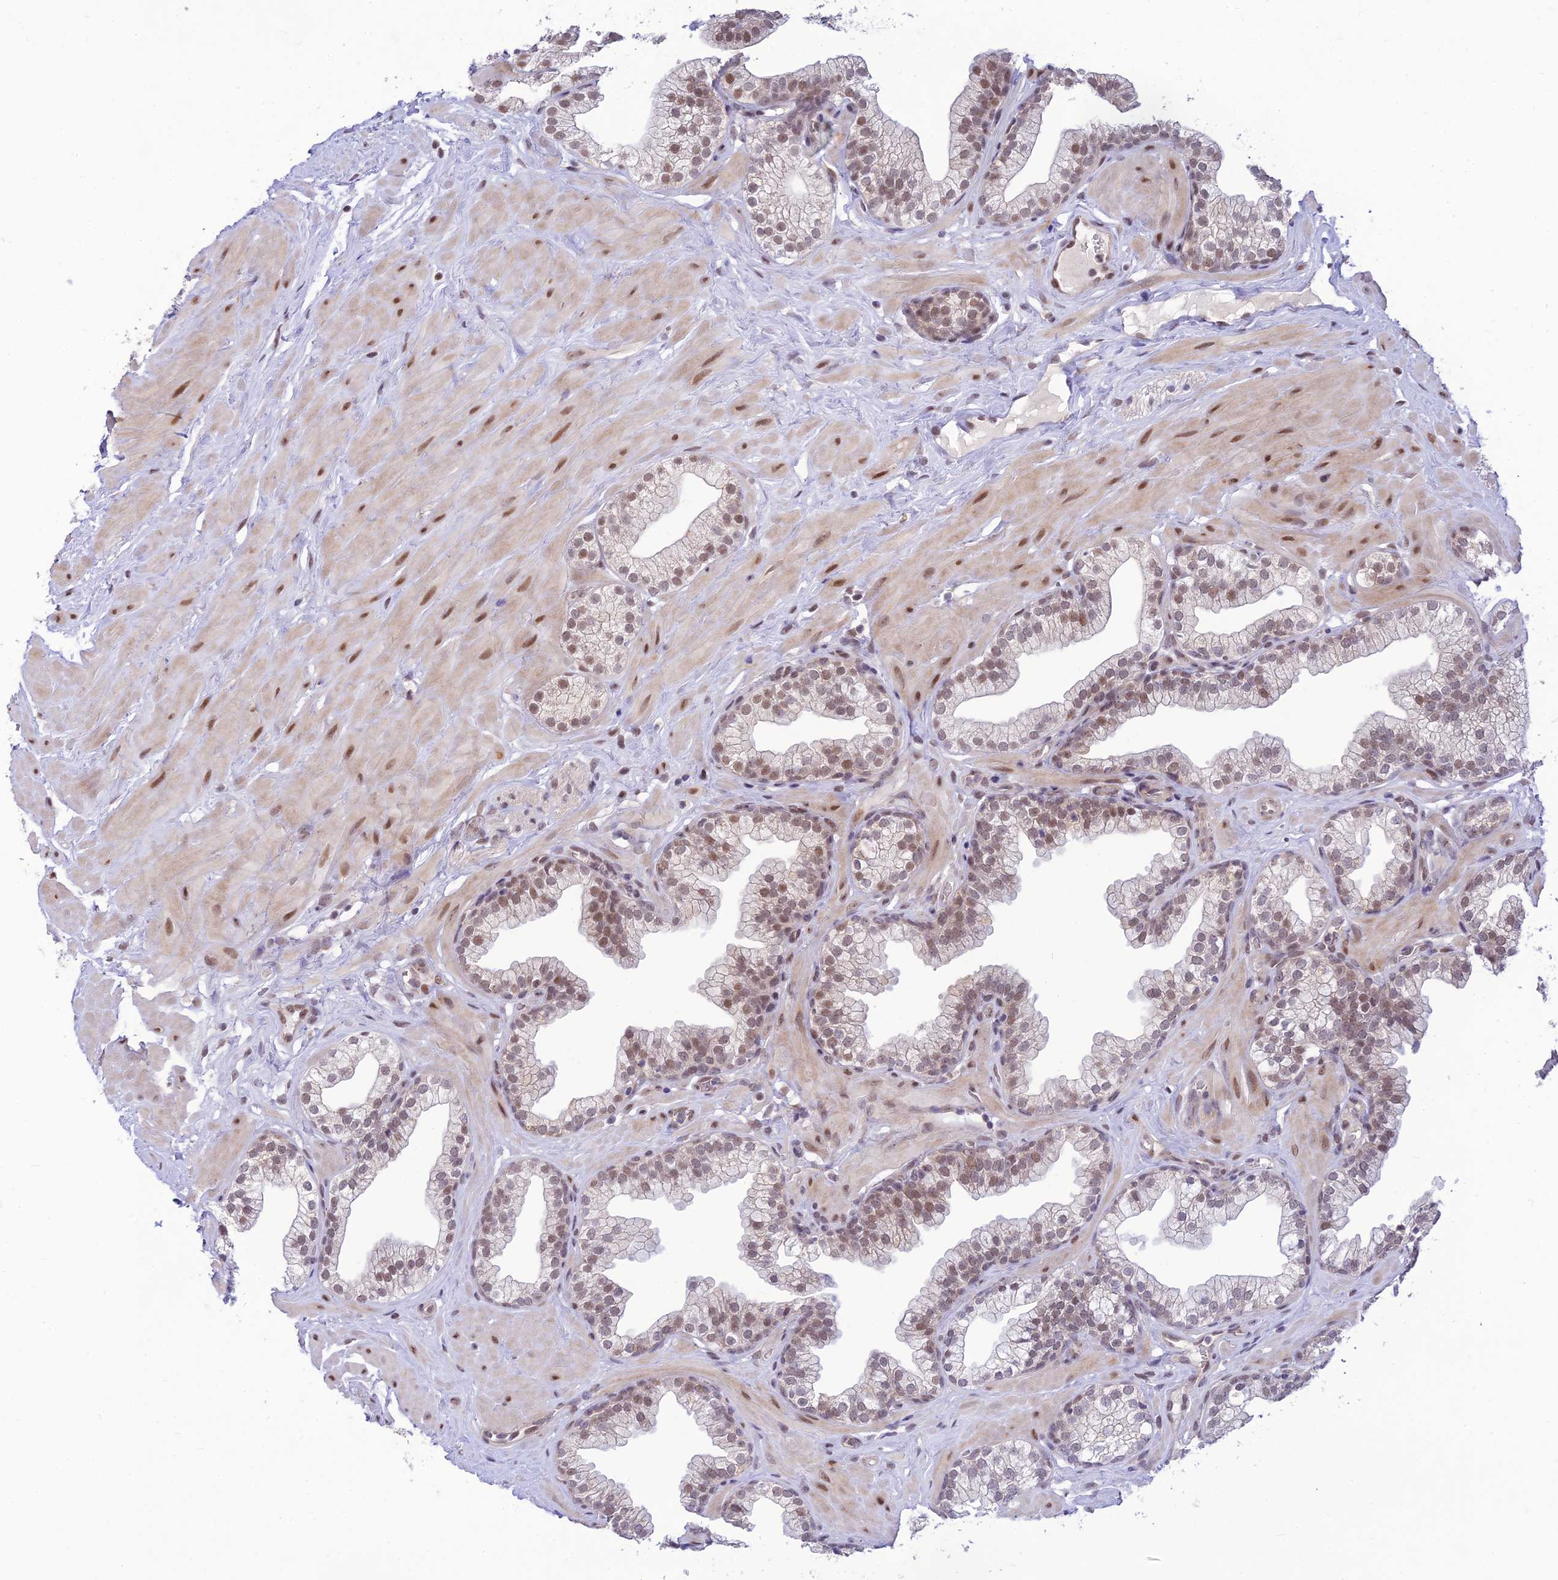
{"staining": {"intensity": "moderate", "quantity": "25%-75%", "location": "nuclear"}, "tissue": "prostate", "cell_type": "Glandular cells", "image_type": "normal", "snomed": [{"axis": "morphology", "description": "Normal tissue, NOS"}, {"axis": "morphology", "description": "Urothelial carcinoma, Low grade"}, {"axis": "topography", "description": "Urinary bladder"}, {"axis": "topography", "description": "Prostate"}], "caption": "Immunohistochemical staining of benign human prostate reveals medium levels of moderate nuclear expression in about 25%-75% of glandular cells. Nuclei are stained in blue.", "gene": "MICOS13", "patient": {"sex": "male", "age": 60}}